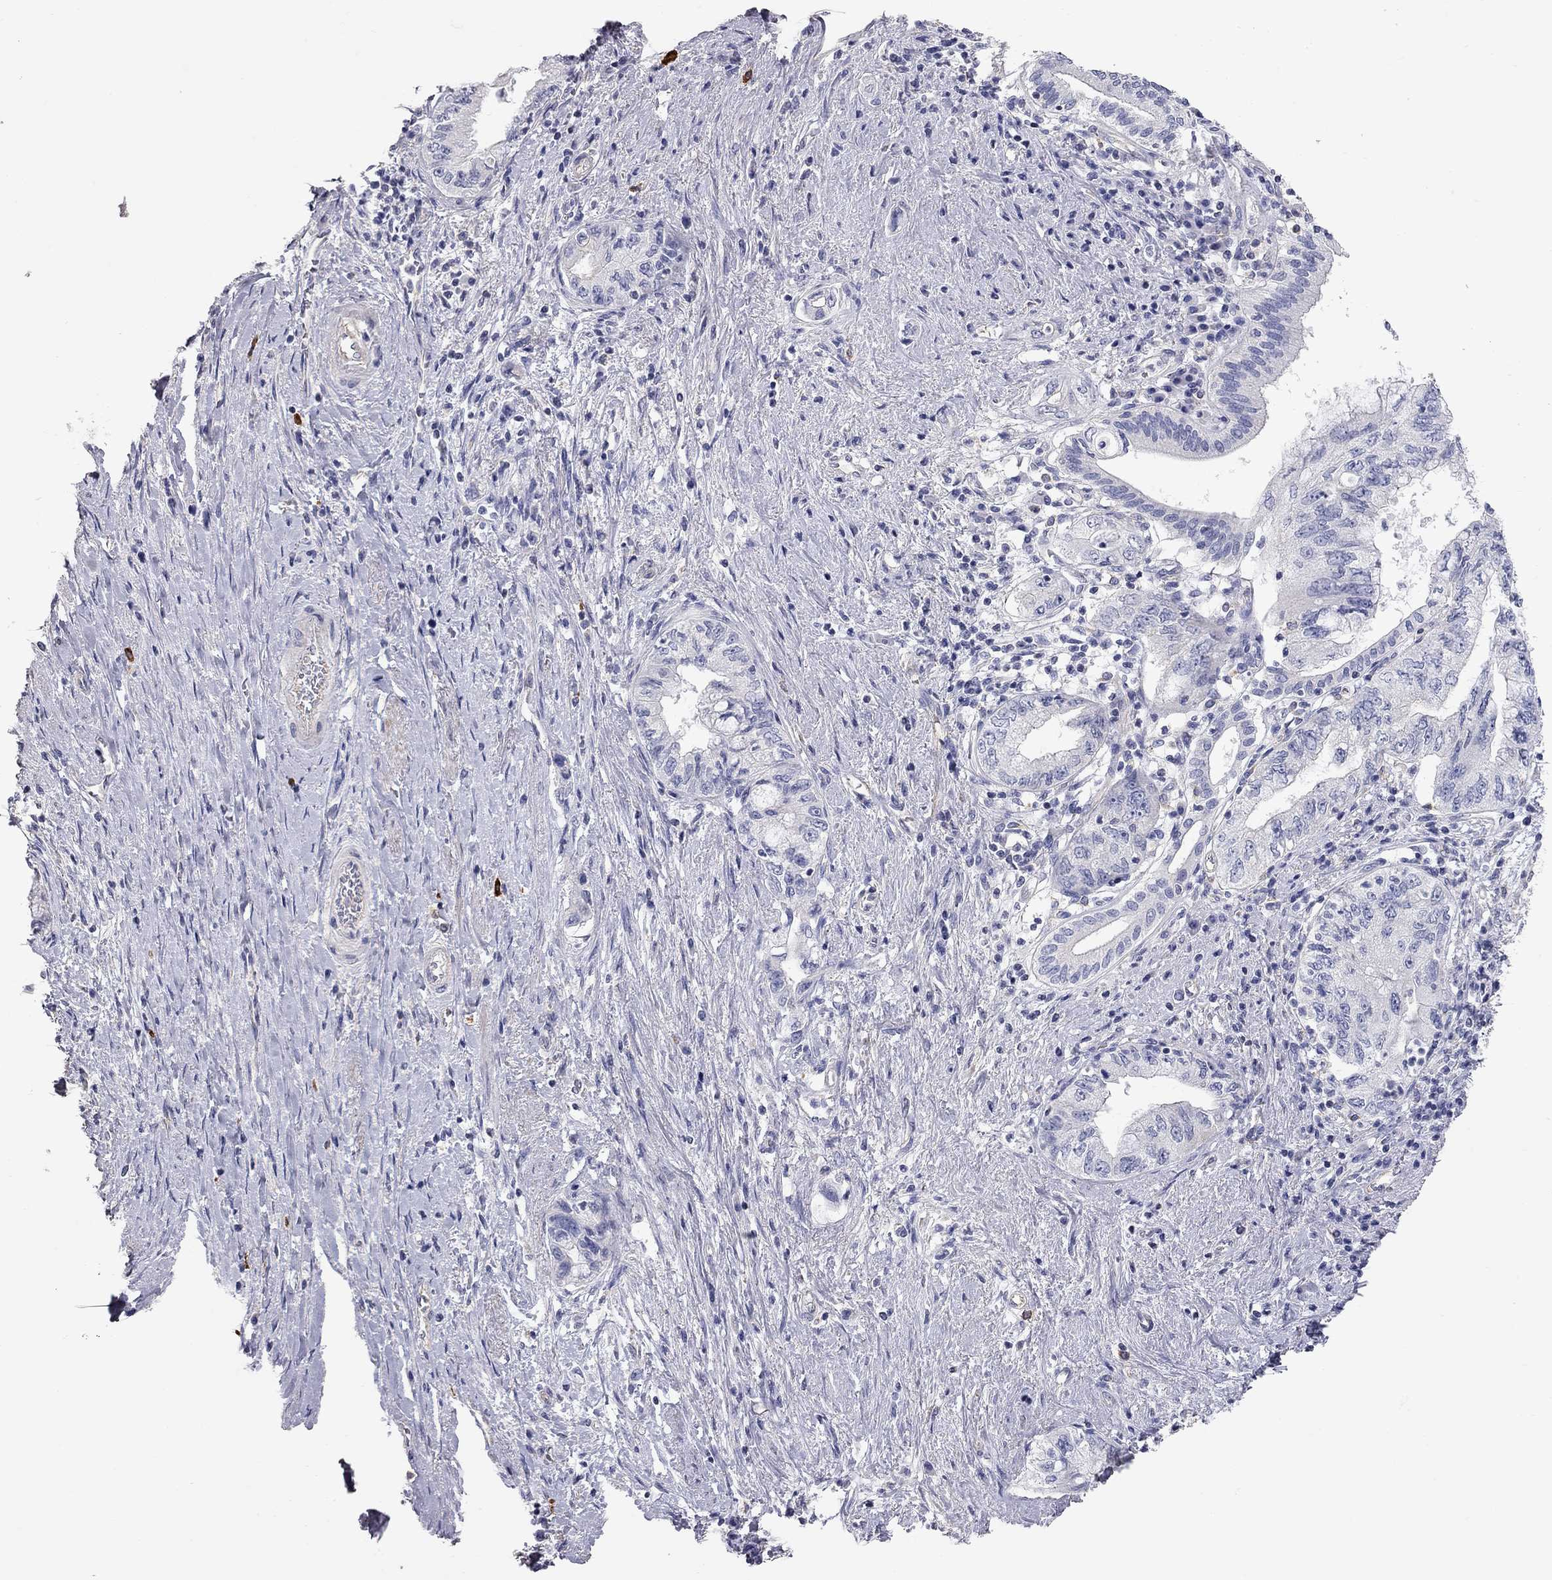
{"staining": {"intensity": "negative", "quantity": "none", "location": "none"}, "tissue": "pancreatic cancer", "cell_type": "Tumor cells", "image_type": "cancer", "snomed": [{"axis": "morphology", "description": "Adenocarcinoma, NOS"}, {"axis": "topography", "description": "Pancreas"}], "caption": "Protein analysis of pancreatic cancer (adenocarcinoma) reveals no significant positivity in tumor cells.", "gene": "C10orf90", "patient": {"sex": "female", "age": 73}}